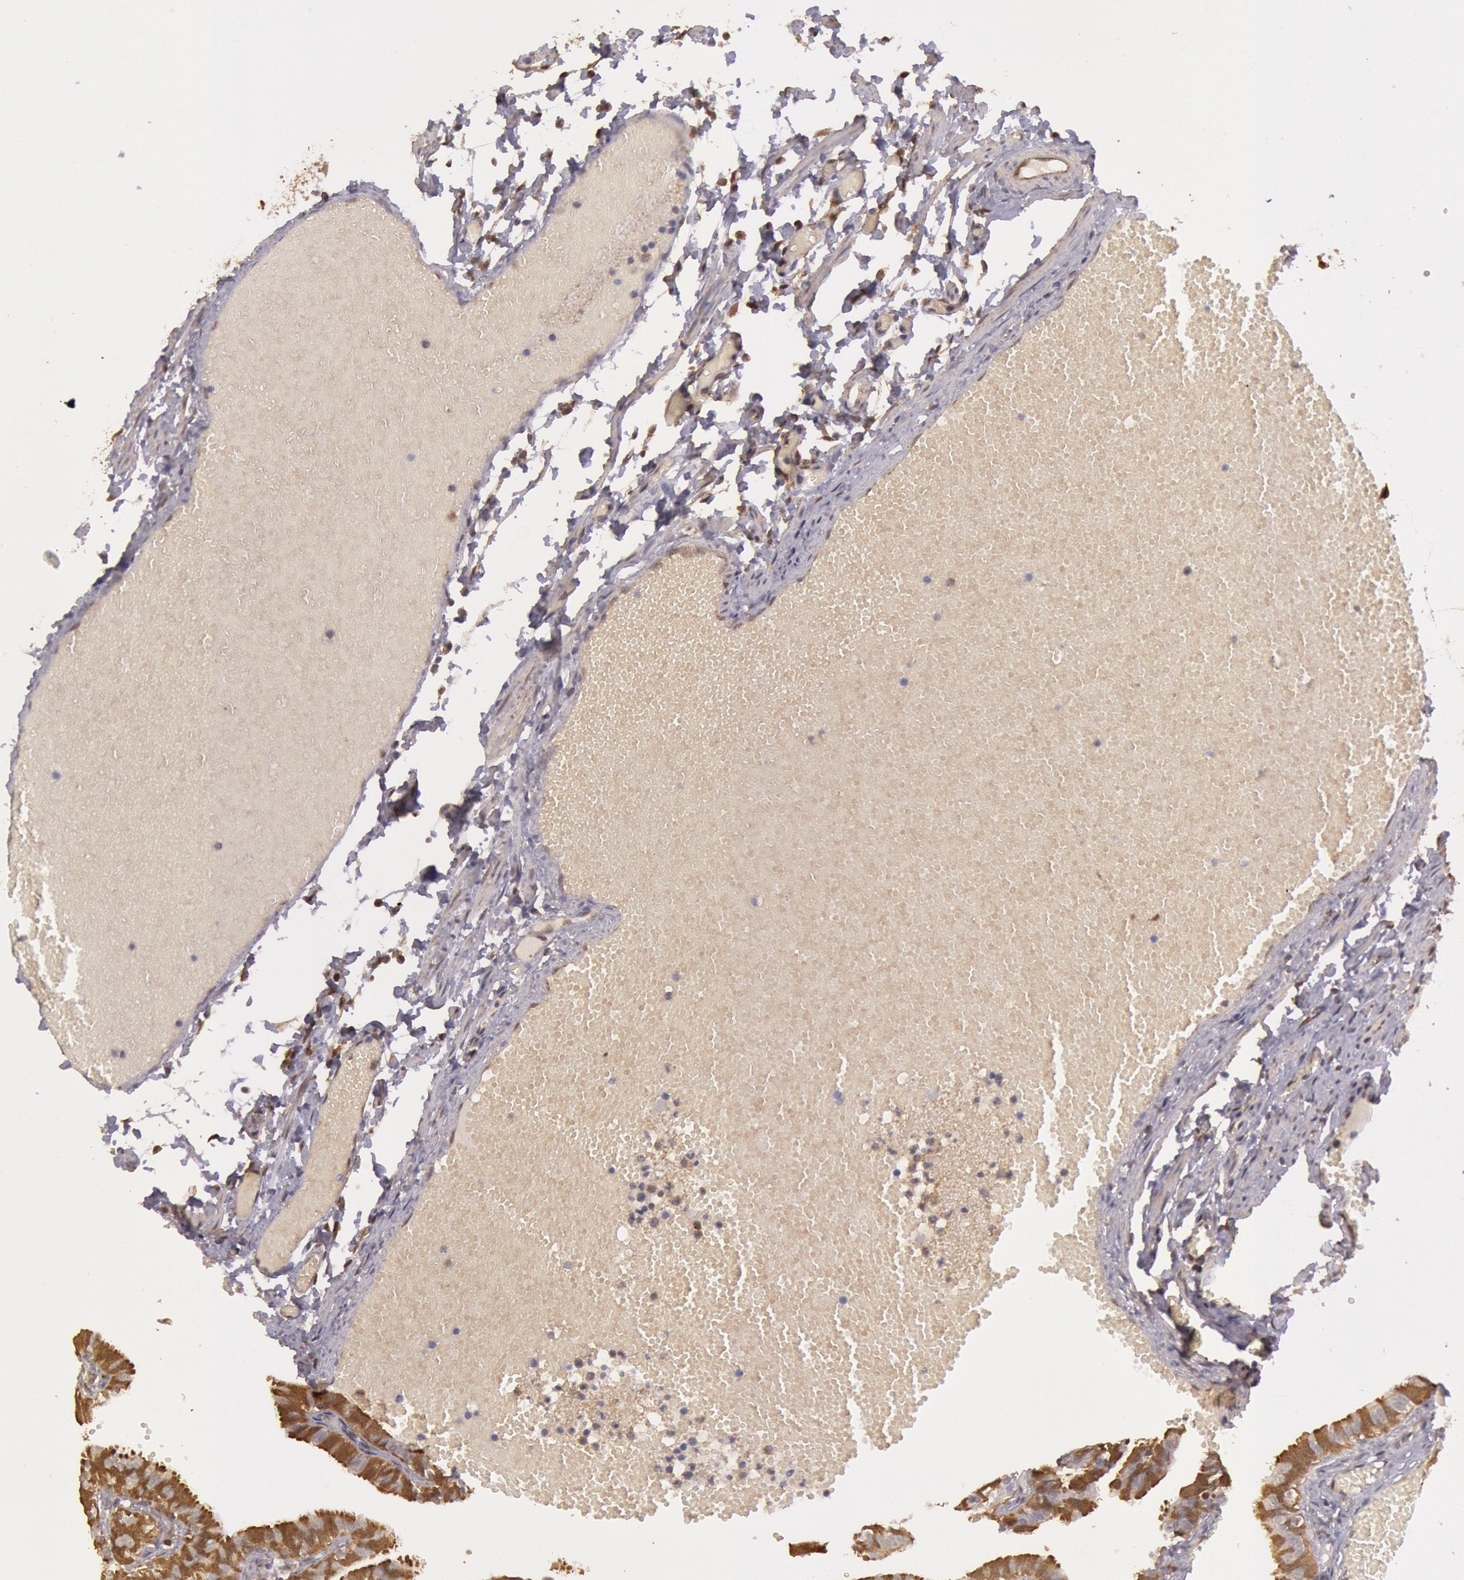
{"staining": {"intensity": "moderate", "quantity": ">75%", "location": "cytoplasmic/membranous"}, "tissue": "fallopian tube", "cell_type": "Glandular cells", "image_type": "normal", "snomed": [{"axis": "morphology", "description": "Normal tissue, NOS"}, {"axis": "topography", "description": "Fallopian tube"}], "caption": "Moderate cytoplasmic/membranous expression is present in approximately >75% of glandular cells in unremarkable fallopian tube. (Stains: DAB (3,3'-diaminobenzidine) in brown, nuclei in blue, Microscopy: brightfield microscopy at high magnification).", "gene": "MPST", "patient": {"sex": "female", "age": 29}}